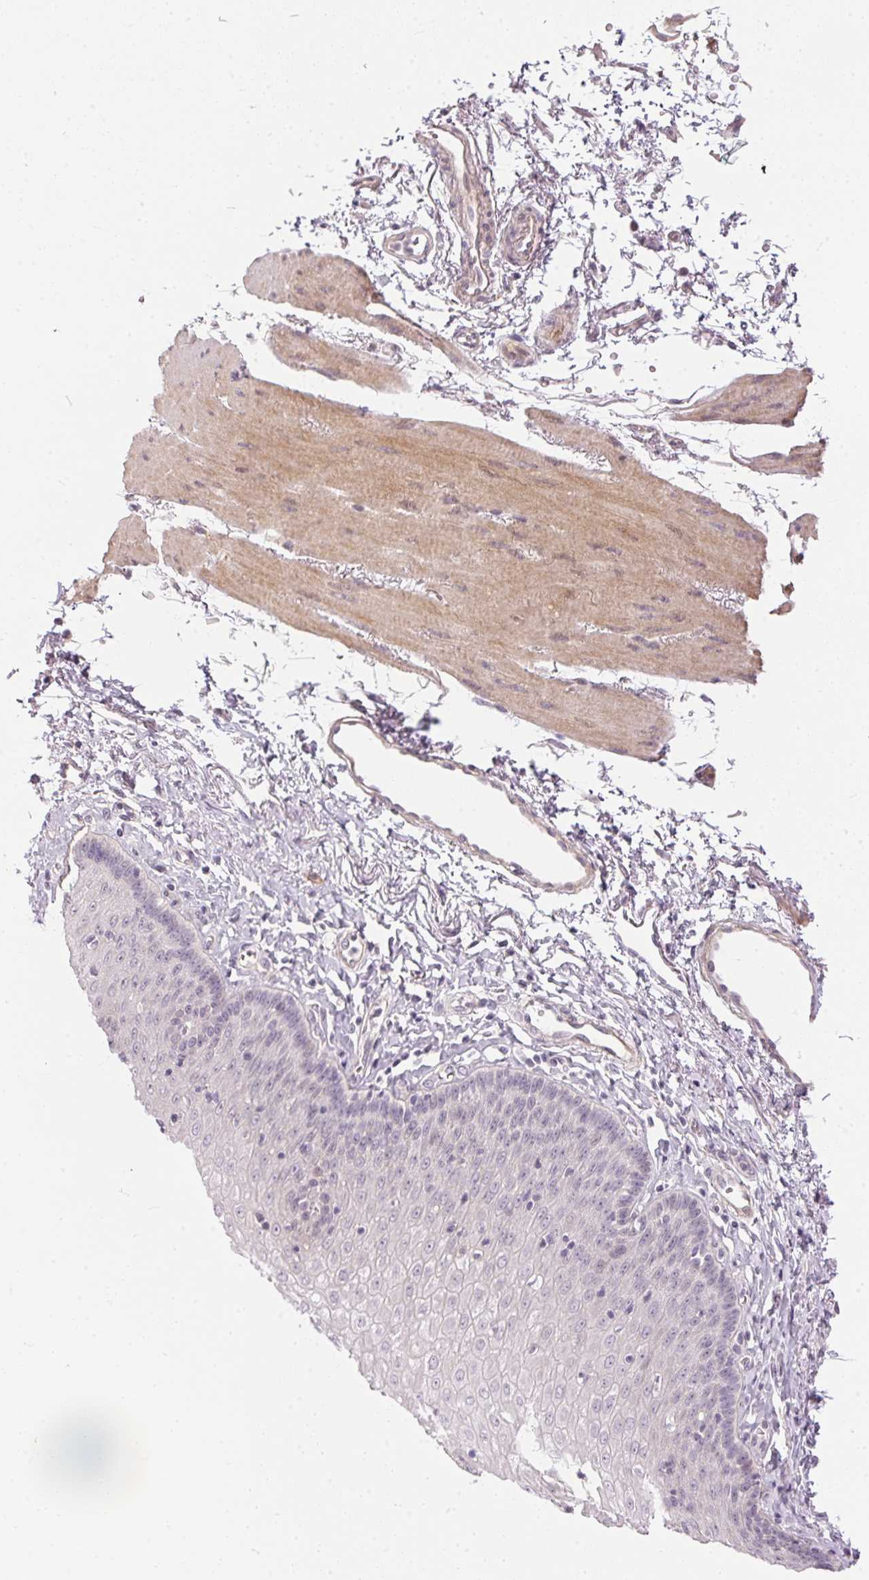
{"staining": {"intensity": "negative", "quantity": "none", "location": "none"}, "tissue": "esophagus", "cell_type": "Squamous epithelial cells", "image_type": "normal", "snomed": [{"axis": "morphology", "description": "Normal tissue, NOS"}, {"axis": "topography", "description": "Esophagus"}], "caption": "Immunohistochemistry image of unremarkable esophagus: human esophagus stained with DAB (3,3'-diaminobenzidine) reveals no significant protein positivity in squamous epithelial cells.", "gene": "GDAP1L1", "patient": {"sex": "female", "age": 81}}